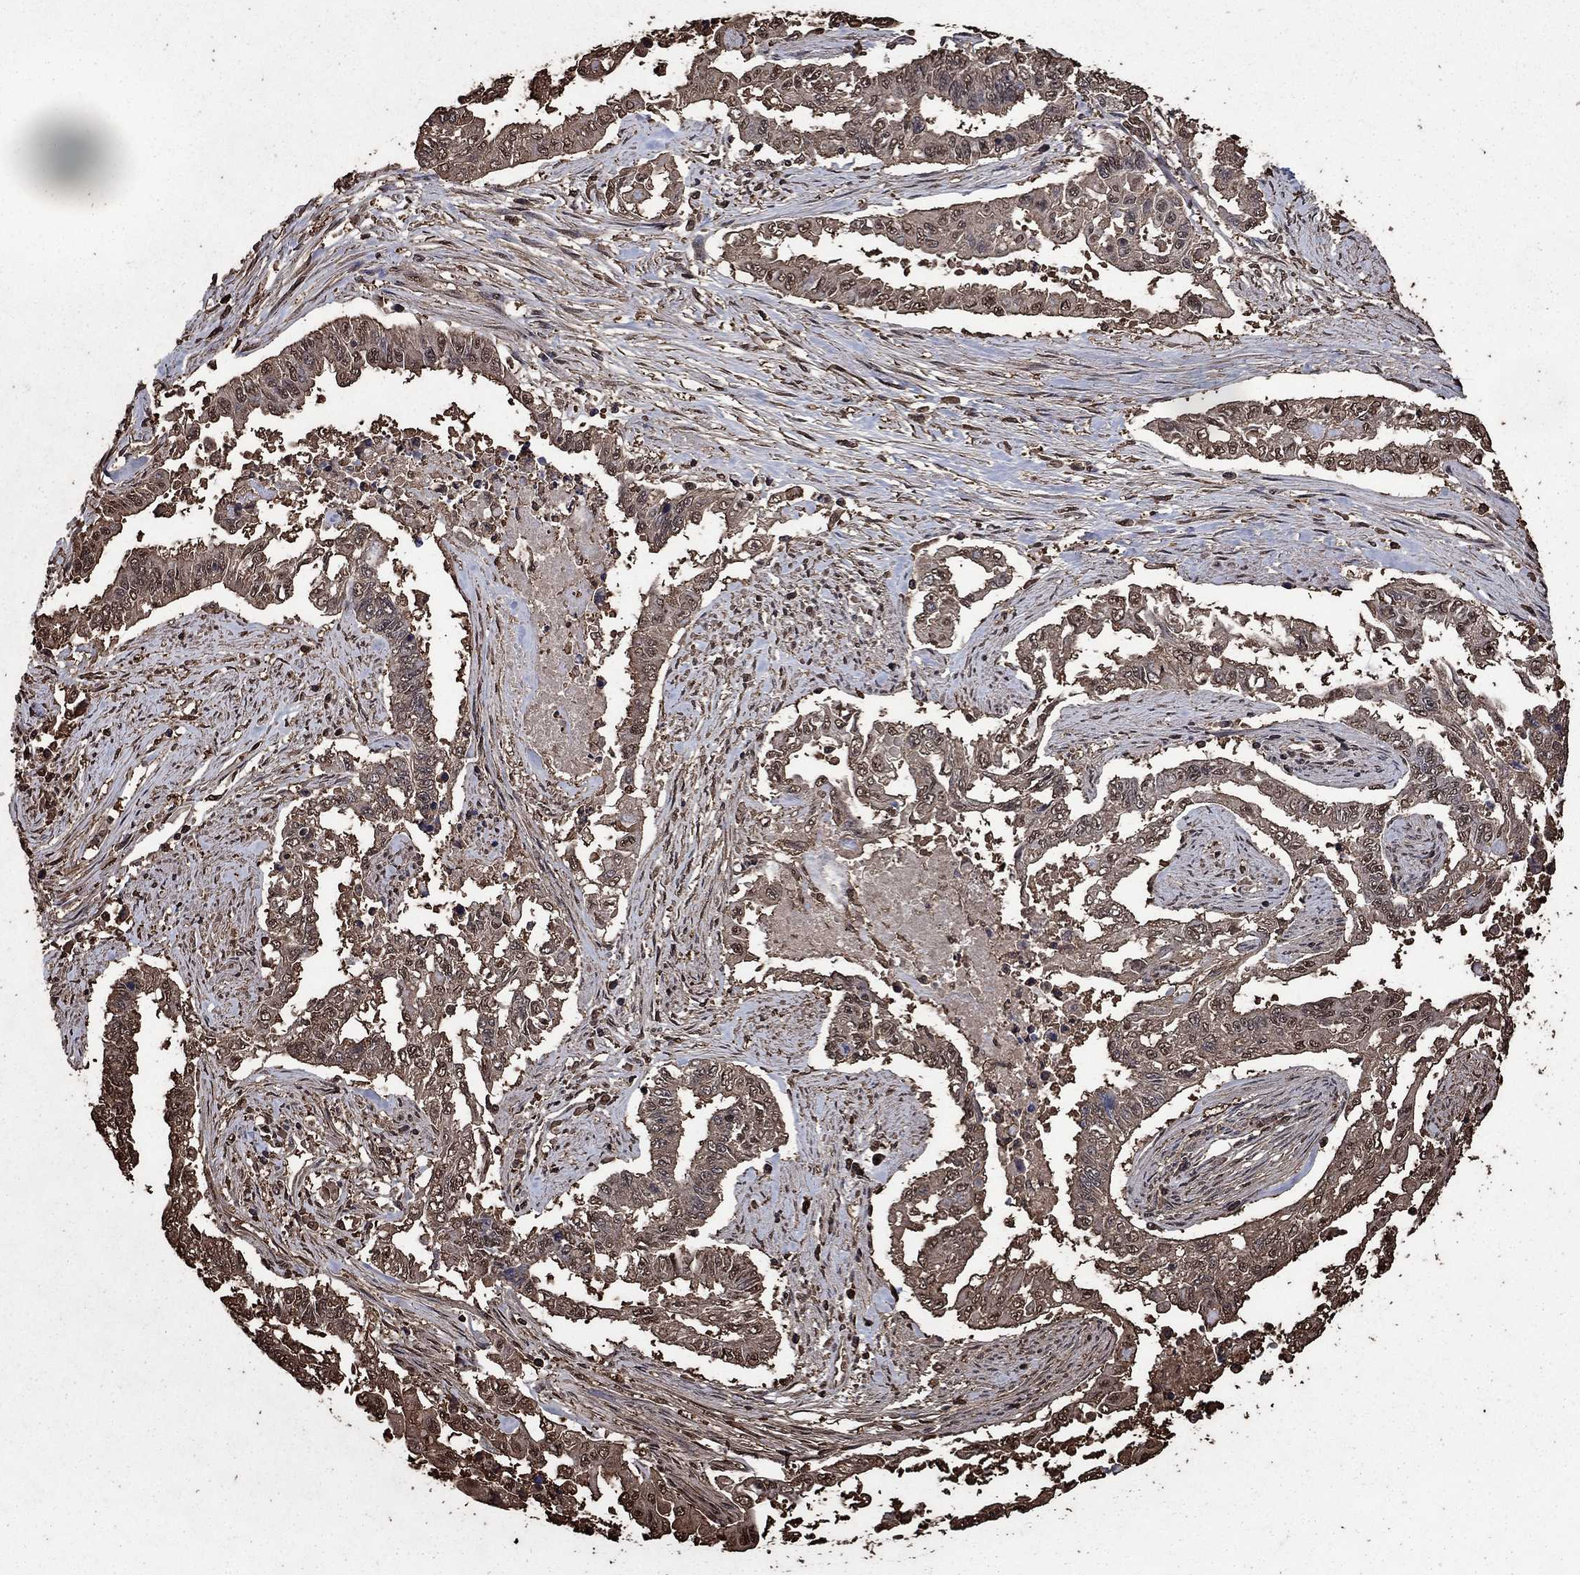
{"staining": {"intensity": "weak", "quantity": "25%-75%", "location": "cytoplasmic/membranous"}, "tissue": "endometrial cancer", "cell_type": "Tumor cells", "image_type": "cancer", "snomed": [{"axis": "morphology", "description": "Adenocarcinoma, NOS"}, {"axis": "topography", "description": "Uterus"}], "caption": "Weak cytoplasmic/membranous positivity is seen in approximately 25%-75% of tumor cells in endometrial cancer (adenocarcinoma).", "gene": "GAPDH", "patient": {"sex": "female", "age": 59}}